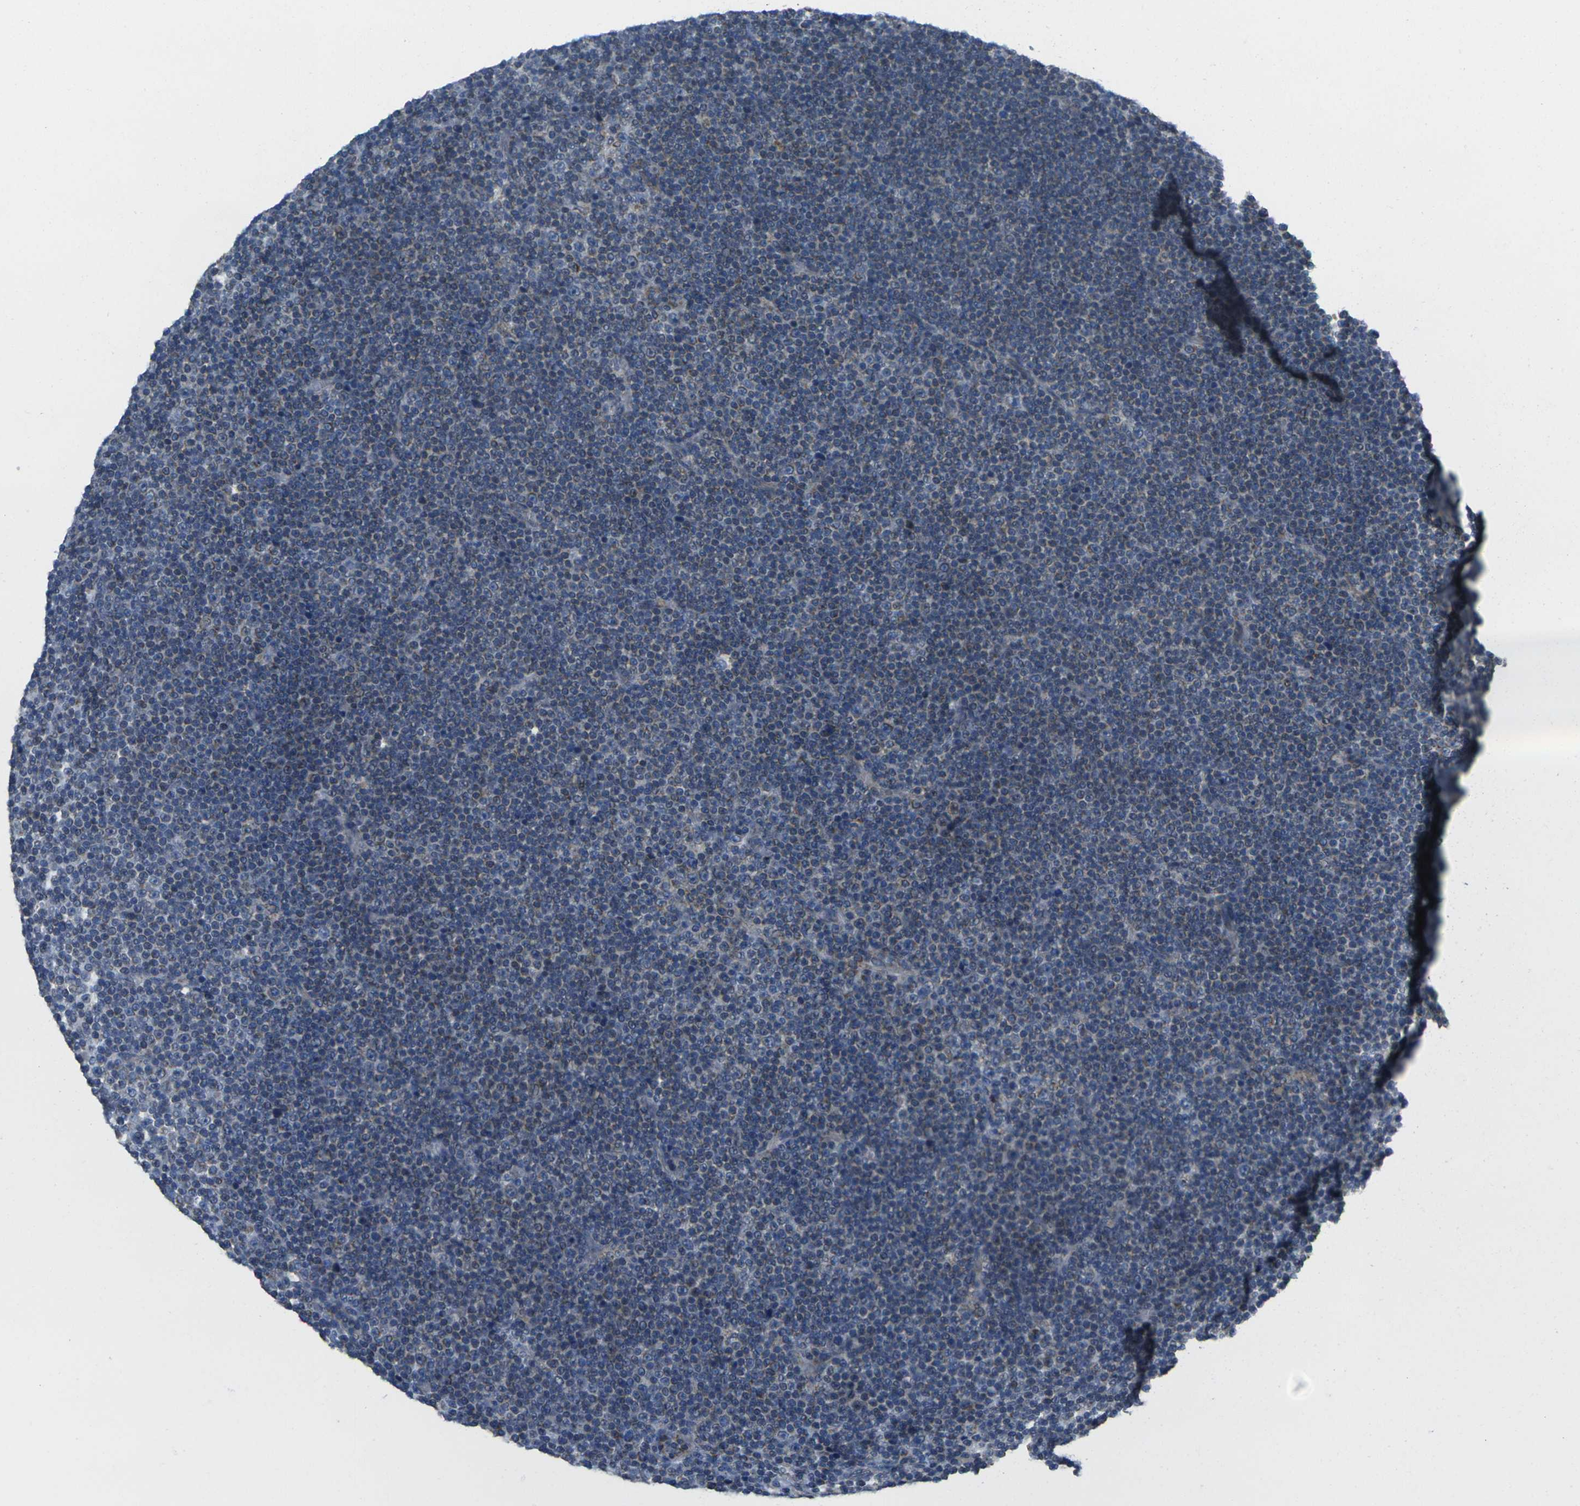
{"staining": {"intensity": "negative", "quantity": "none", "location": "none"}, "tissue": "lymphoma", "cell_type": "Tumor cells", "image_type": "cancer", "snomed": [{"axis": "morphology", "description": "Malignant lymphoma, non-Hodgkin's type, Low grade"}, {"axis": "topography", "description": "Lymph node"}], "caption": "IHC photomicrograph of neoplastic tissue: human lymphoma stained with DAB demonstrates no significant protein staining in tumor cells.", "gene": "TMEM120B", "patient": {"sex": "female", "age": 67}}